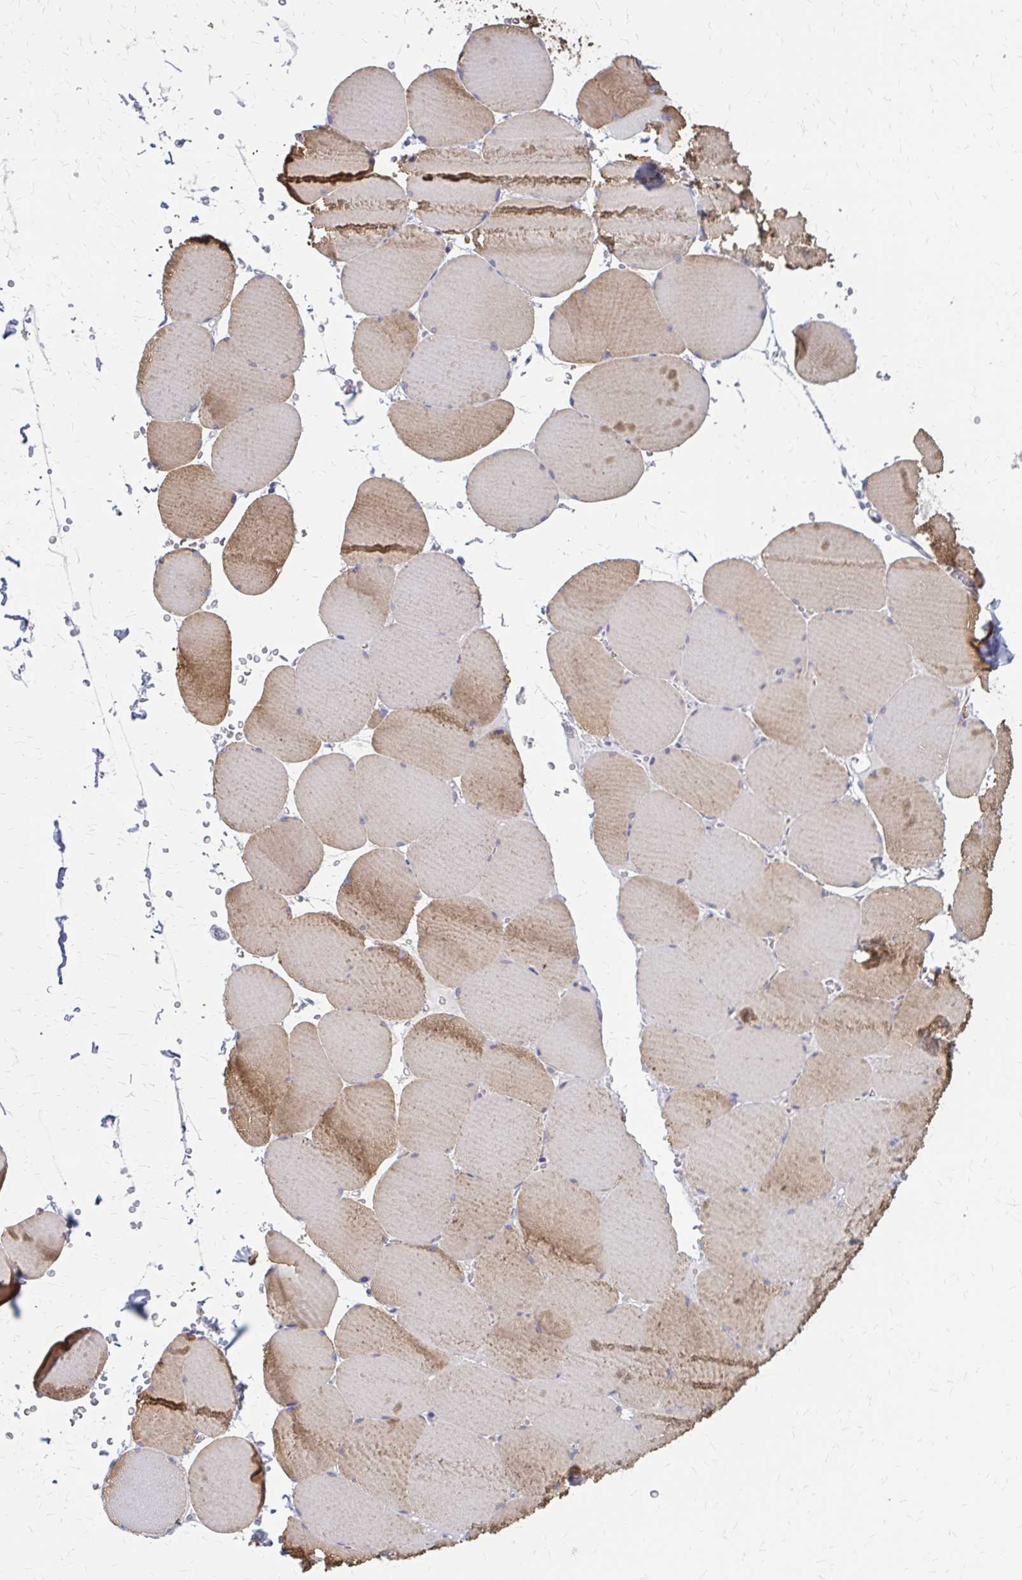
{"staining": {"intensity": "weak", "quantity": "25%-75%", "location": "cytoplasmic/membranous"}, "tissue": "skeletal muscle", "cell_type": "Myocytes", "image_type": "normal", "snomed": [{"axis": "morphology", "description": "Normal tissue, NOS"}, {"axis": "topography", "description": "Skeletal muscle"}, {"axis": "topography", "description": "Head-Neck"}], "caption": "Skeletal muscle stained for a protein displays weak cytoplasmic/membranous positivity in myocytes. (IHC, brightfield microscopy, high magnification).", "gene": "GLYATL2", "patient": {"sex": "male", "age": 66}}